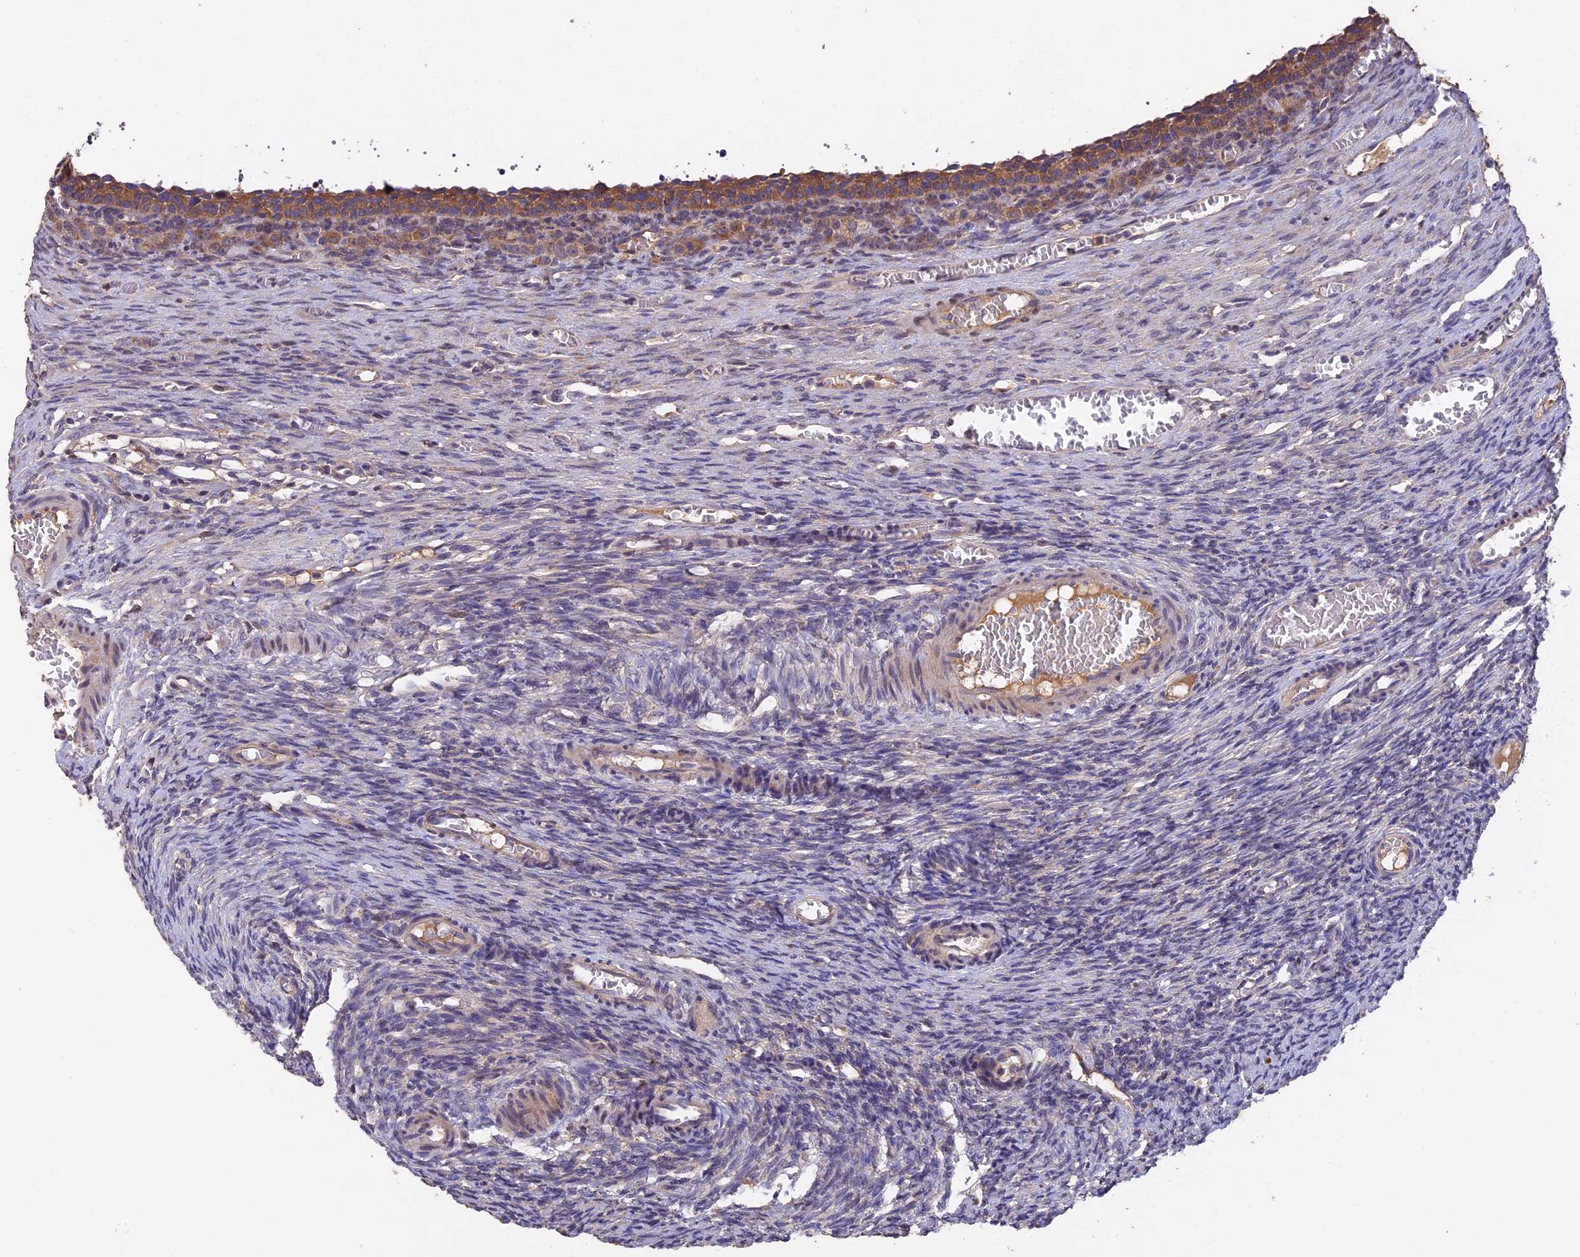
{"staining": {"intensity": "negative", "quantity": "none", "location": "none"}, "tissue": "ovary", "cell_type": "Follicle cells", "image_type": "normal", "snomed": [{"axis": "morphology", "description": "Normal tissue, NOS"}, {"axis": "topography", "description": "Ovary"}], "caption": "IHC of normal ovary shows no positivity in follicle cells.", "gene": "SLC39A13", "patient": {"sex": "female", "age": 27}}